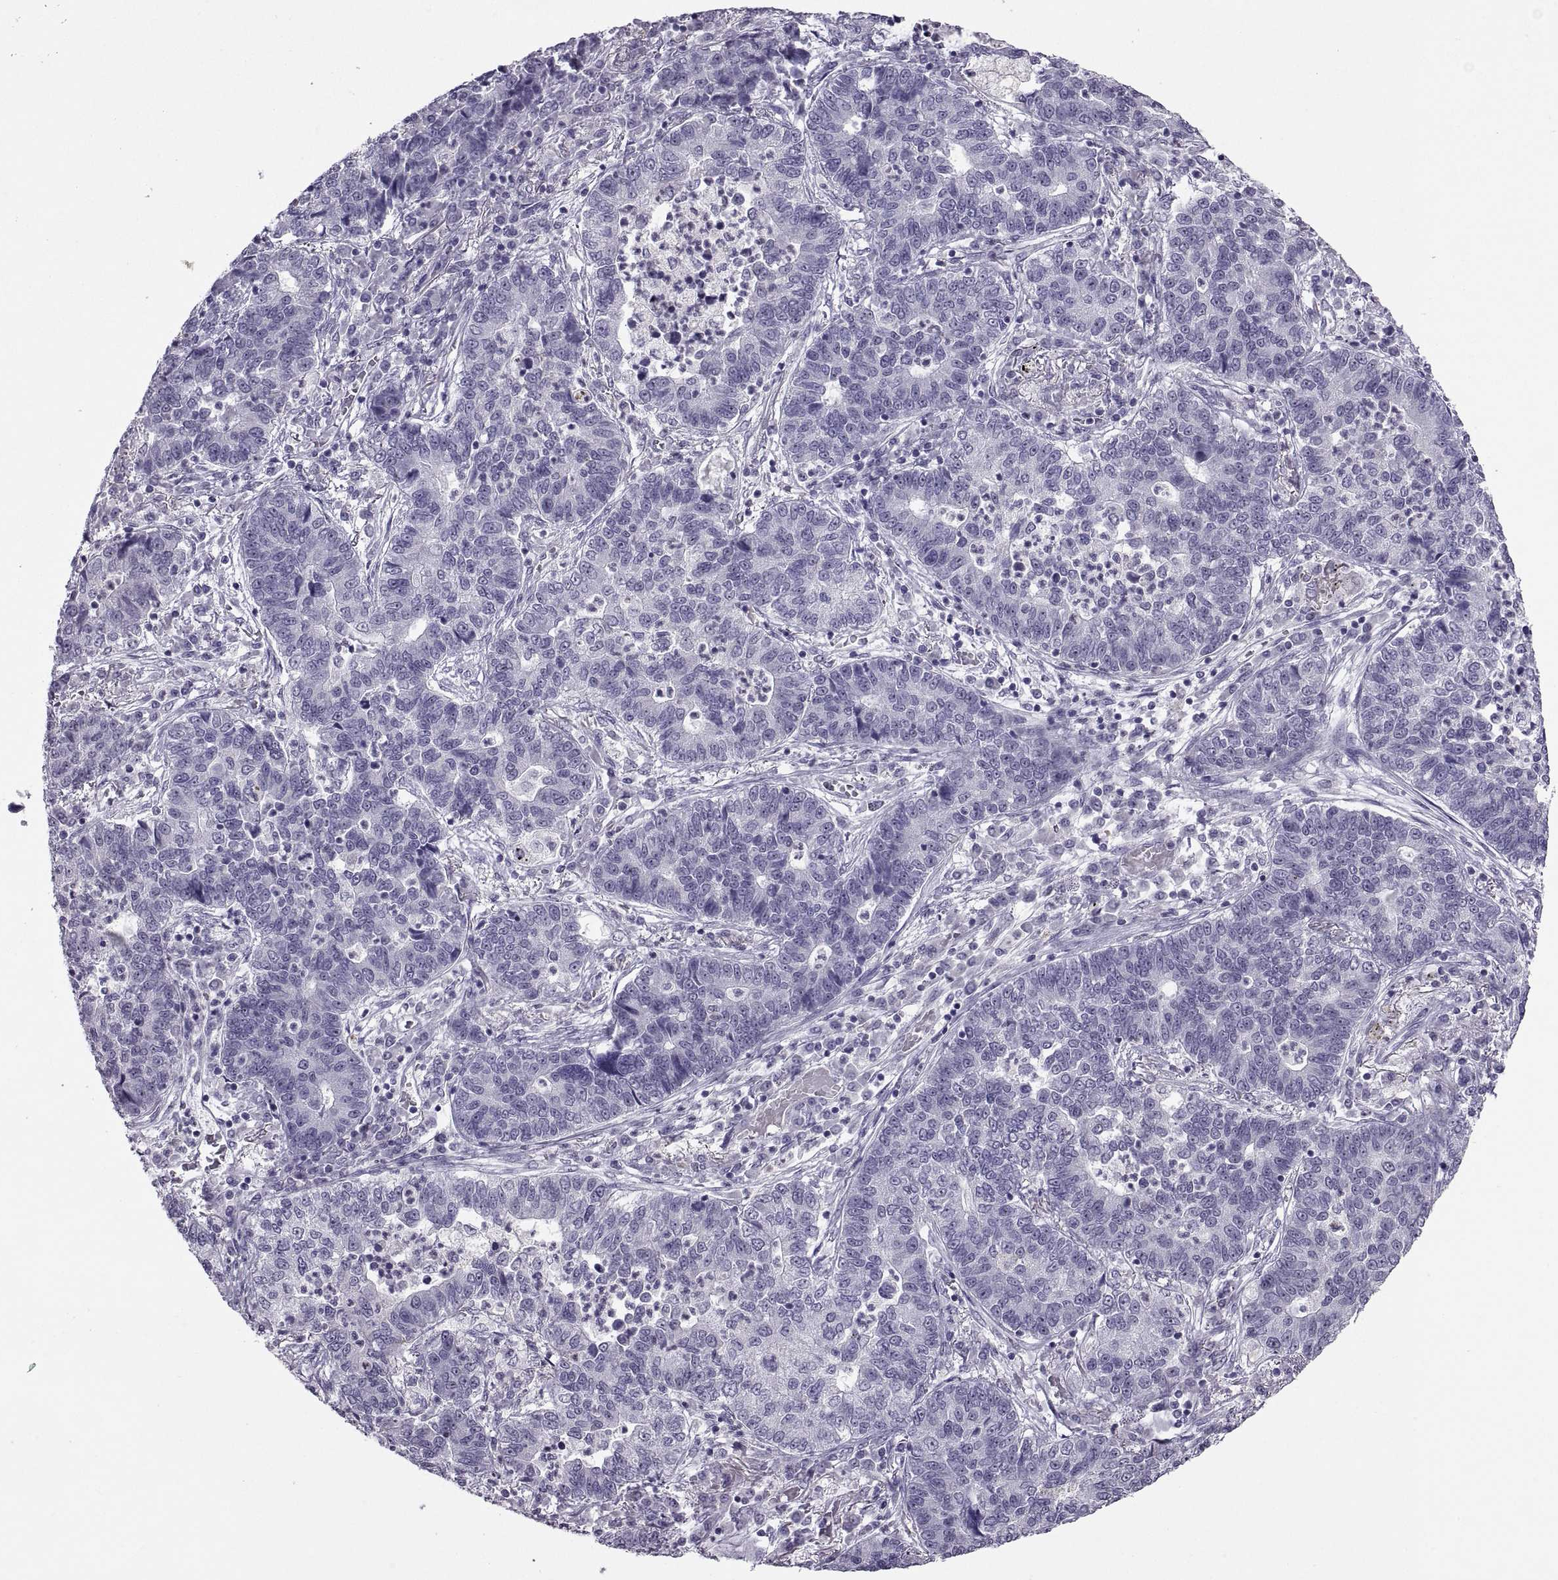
{"staining": {"intensity": "negative", "quantity": "none", "location": "none"}, "tissue": "lung cancer", "cell_type": "Tumor cells", "image_type": "cancer", "snomed": [{"axis": "morphology", "description": "Adenocarcinoma, NOS"}, {"axis": "topography", "description": "Lung"}], "caption": "Human lung cancer stained for a protein using IHC shows no expression in tumor cells.", "gene": "ASIC2", "patient": {"sex": "female", "age": 57}}